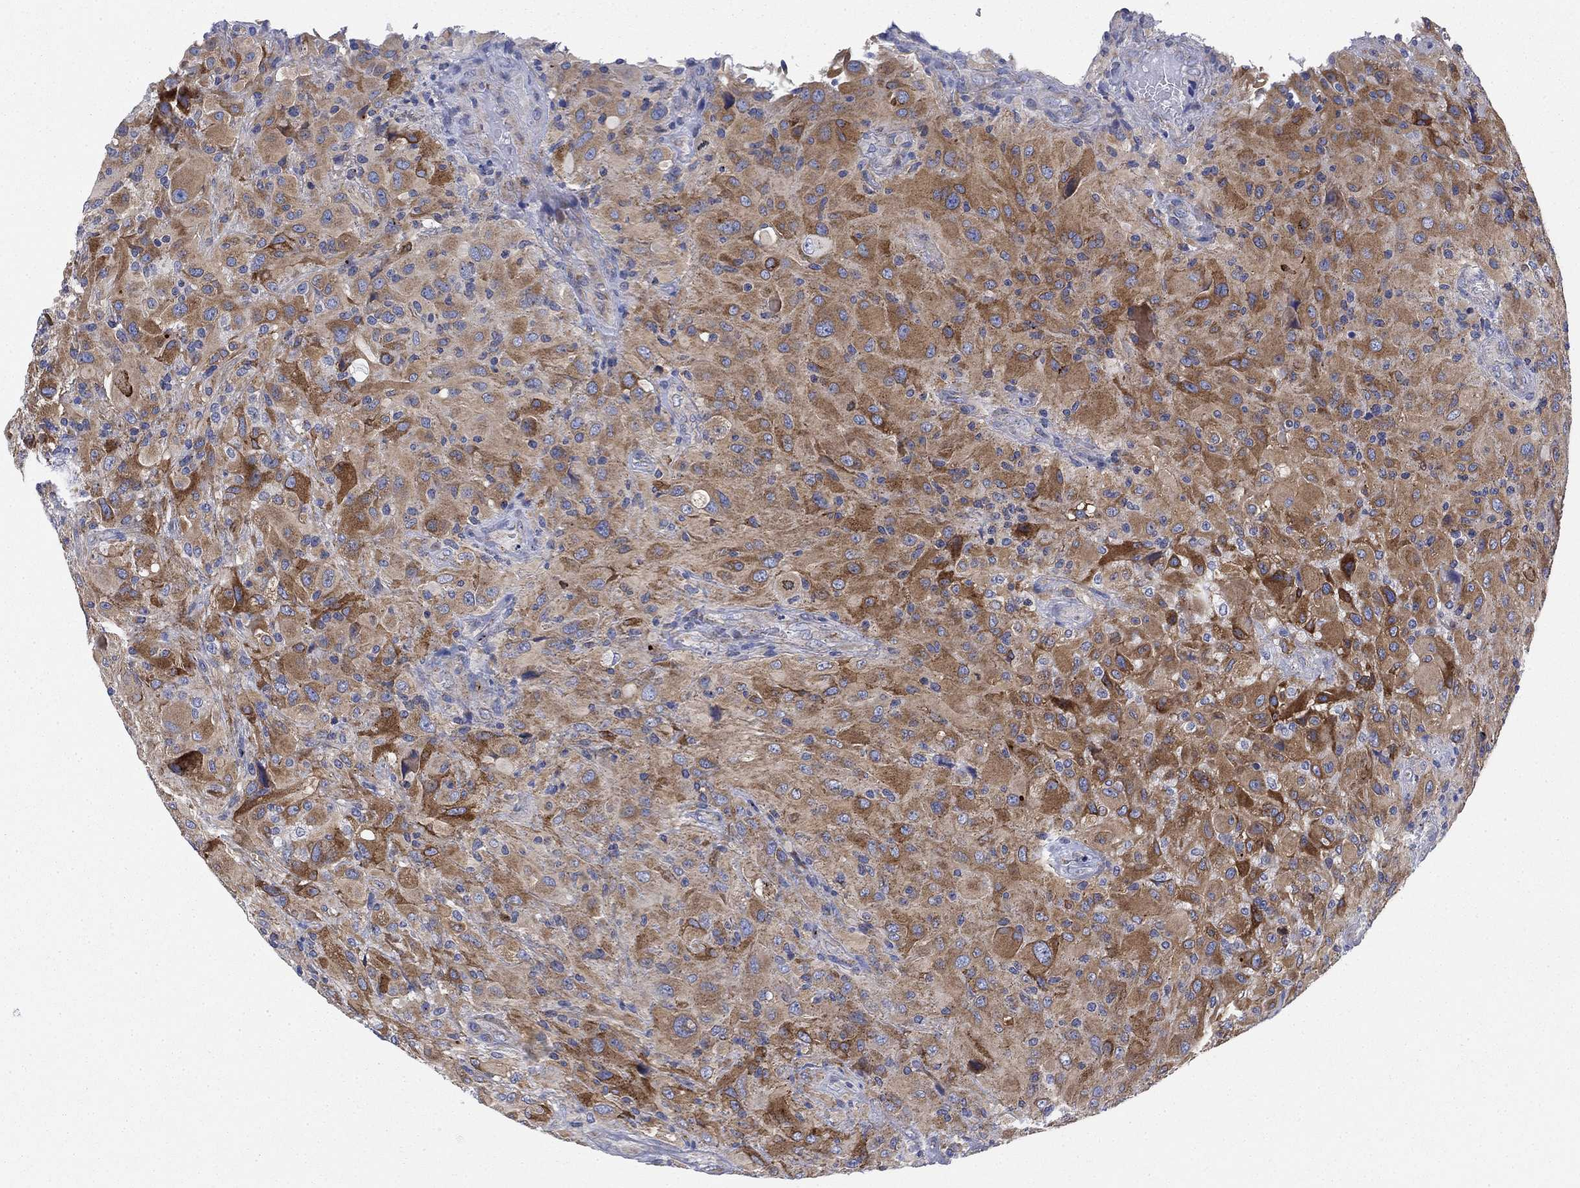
{"staining": {"intensity": "moderate", "quantity": ">75%", "location": "cytoplasmic/membranous"}, "tissue": "glioma", "cell_type": "Tumor cells", "image_type": "cancer", "snomed": [{"axis": "morphology", "description": "Glioma, malignant, High grade"}, {"axis": "topography", "description": "Cerebral cortex"}], "caption": "Immunohistochemistry image of human high-grade glioma (malignant) stained for a protein (brown), which demonstrates medium levels of moderate cytoplasmic/membranous expression in about >75% of tumor cells.", "gene": "NACAD", "patient": {"sex": "male", "age": 35}}